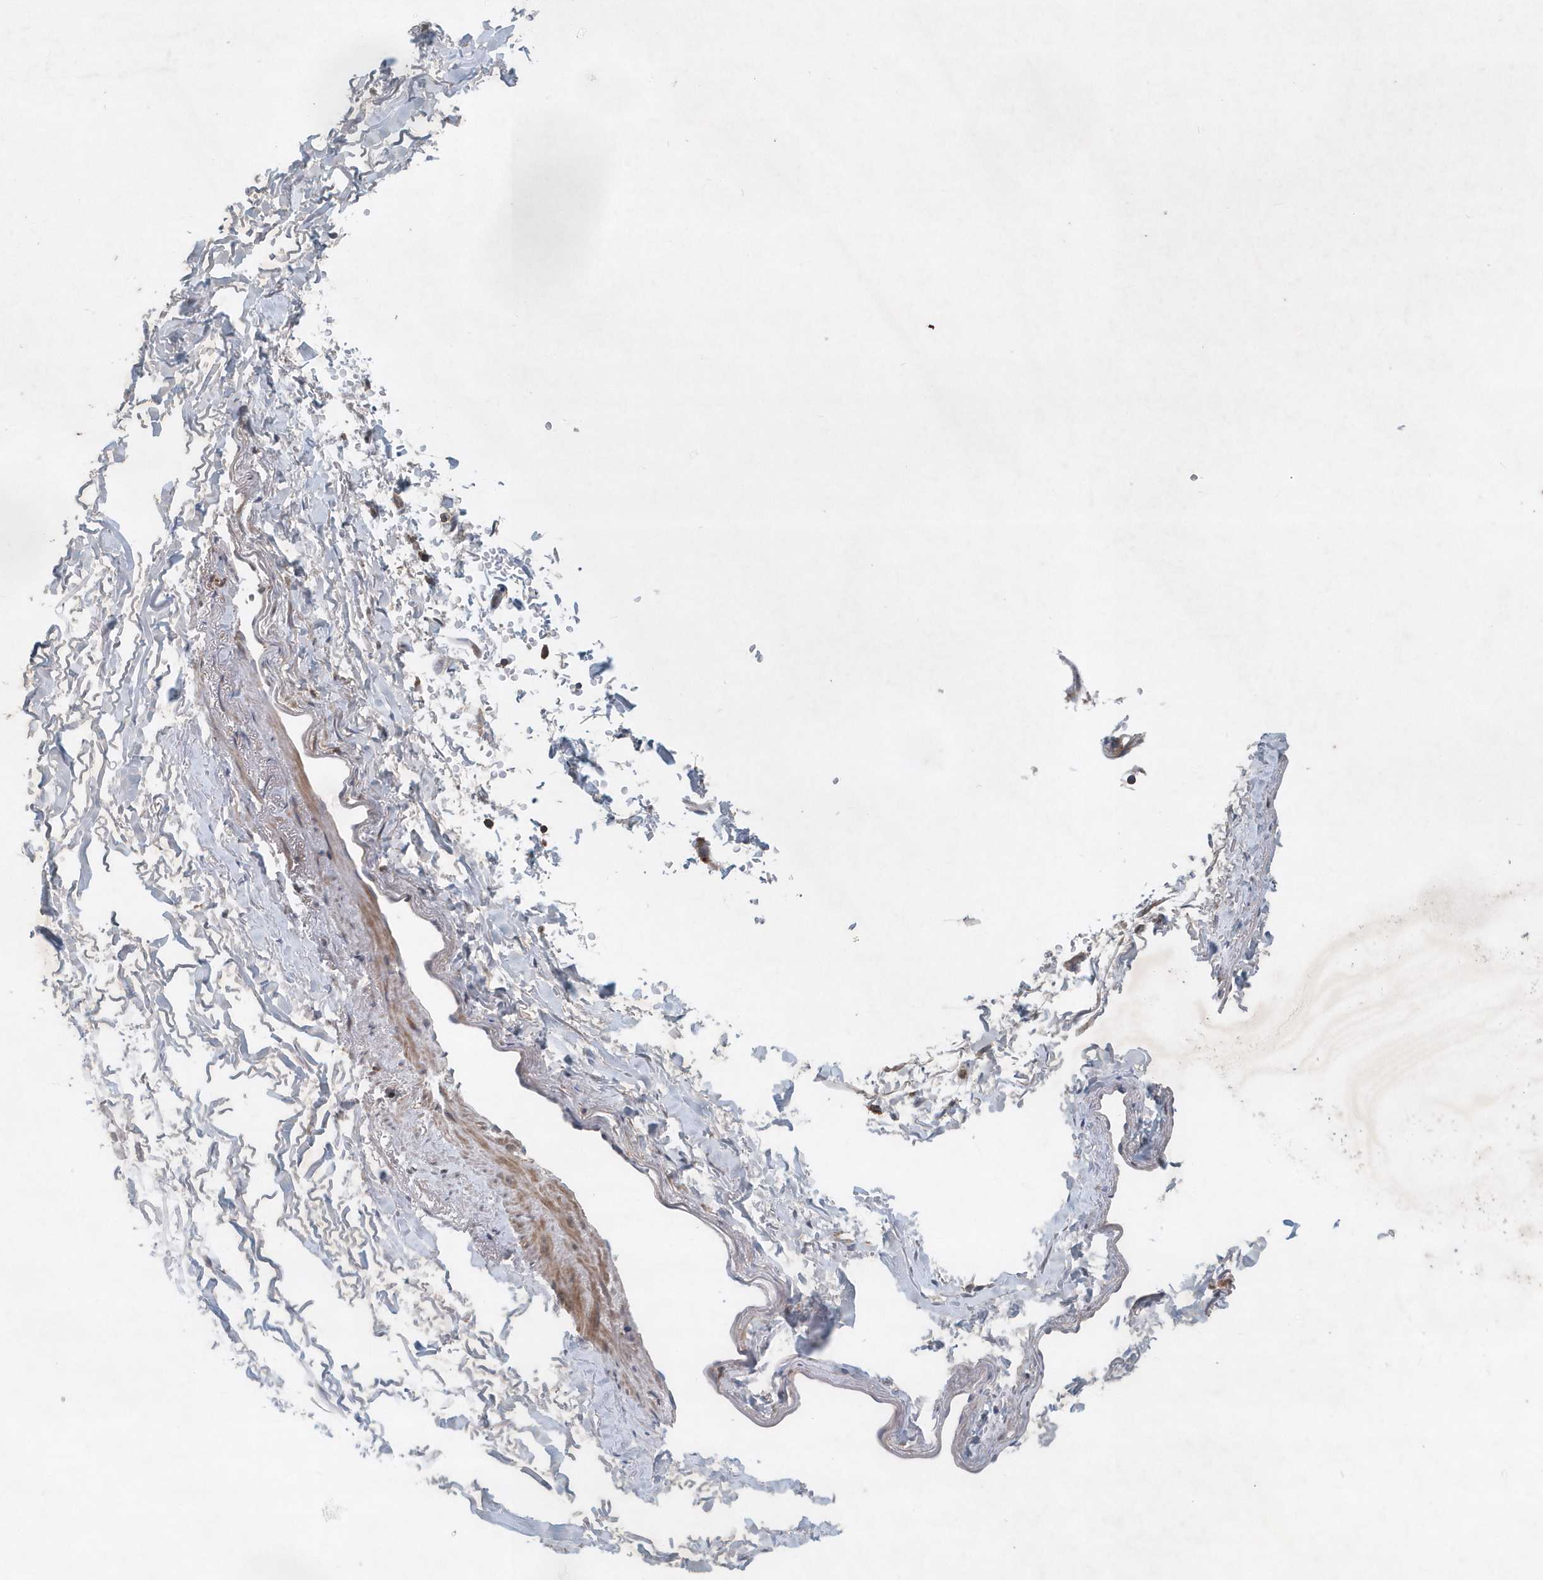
{"staining": {"intensity": "negative", "quantity": "none", "location": "none"}, "tissue": "adipose tissue", "cell_type": "Adipocytes", "image_type": "normal", "snomed": [{"axis": "morphology", "description": "Normal tissue, NOS"}, {"axis": "topography", "description": "Cartilage tissue"}, {"axis": "topography", "description": "Bronchus"}], "caption": "DAB (3,3'-diaminobenzidine) immunohistochemical staining of unremarkable adipose tissue reveals no significant expression in adipocytes.", "gene": "P2RY10", "patient": {"sex": "female", "age": 73}}